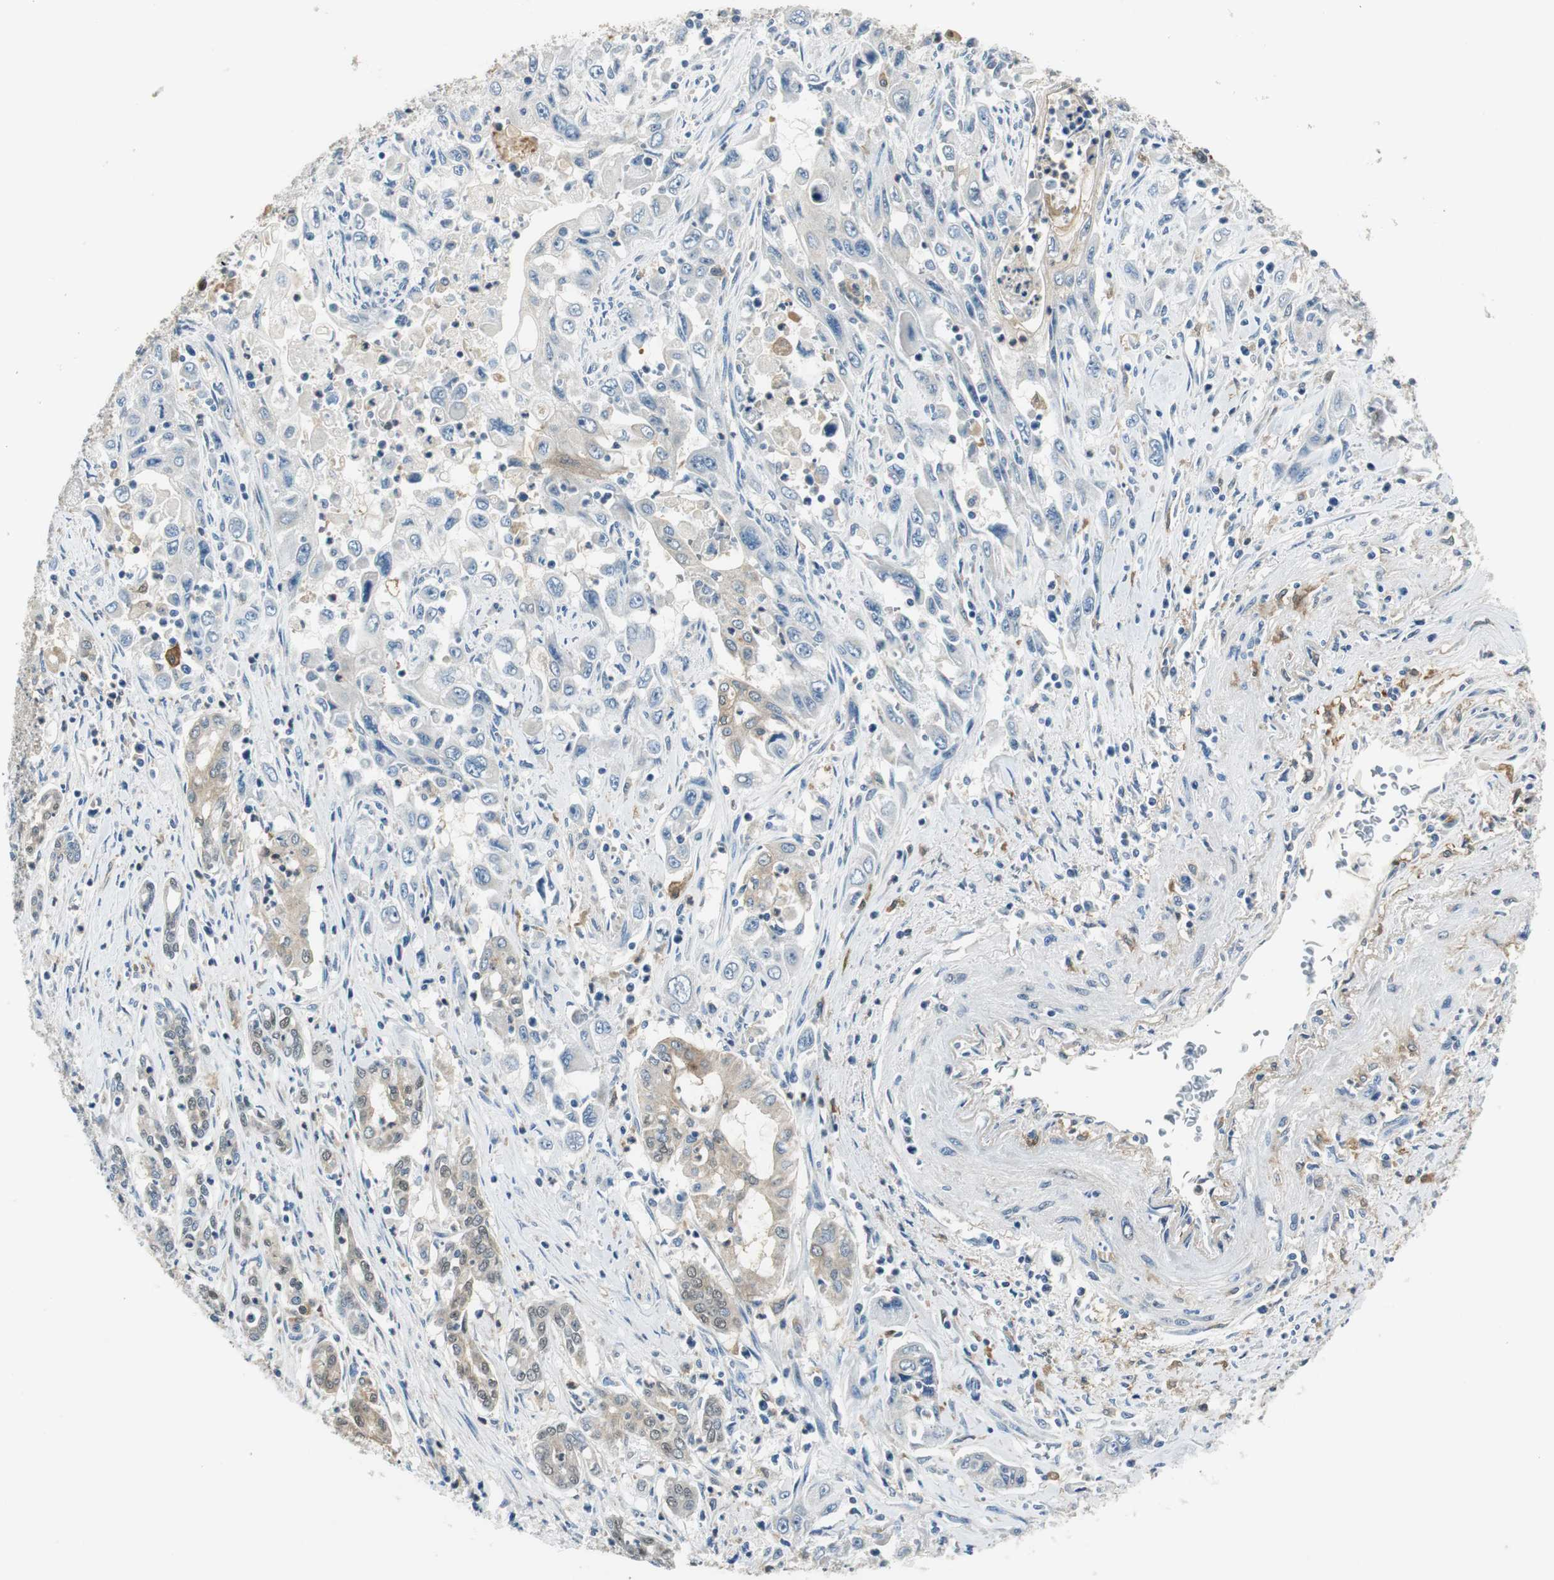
{"staining": {"intensity": "weak", "quantity": "25%-75%", "location": "cytoplasmic/membranous"}, "tissue": "pancreatic cancer", "cell_type": "Tumor cells", "image_type": "cancer", "snomed": [{"axis": "morphology", "description": "Adenocarcinoma, NOS"}, {"axis": "topography", "description": "Pancreas"}], "caption": "This is a photomicrograph of immunohistochemistry staining of pancreatic cancer, which shows weak staining in the cytoplasmic/membranous of tumor cells.", "gene": "ME1", "patient": {"sex": "male", "age": 70}}